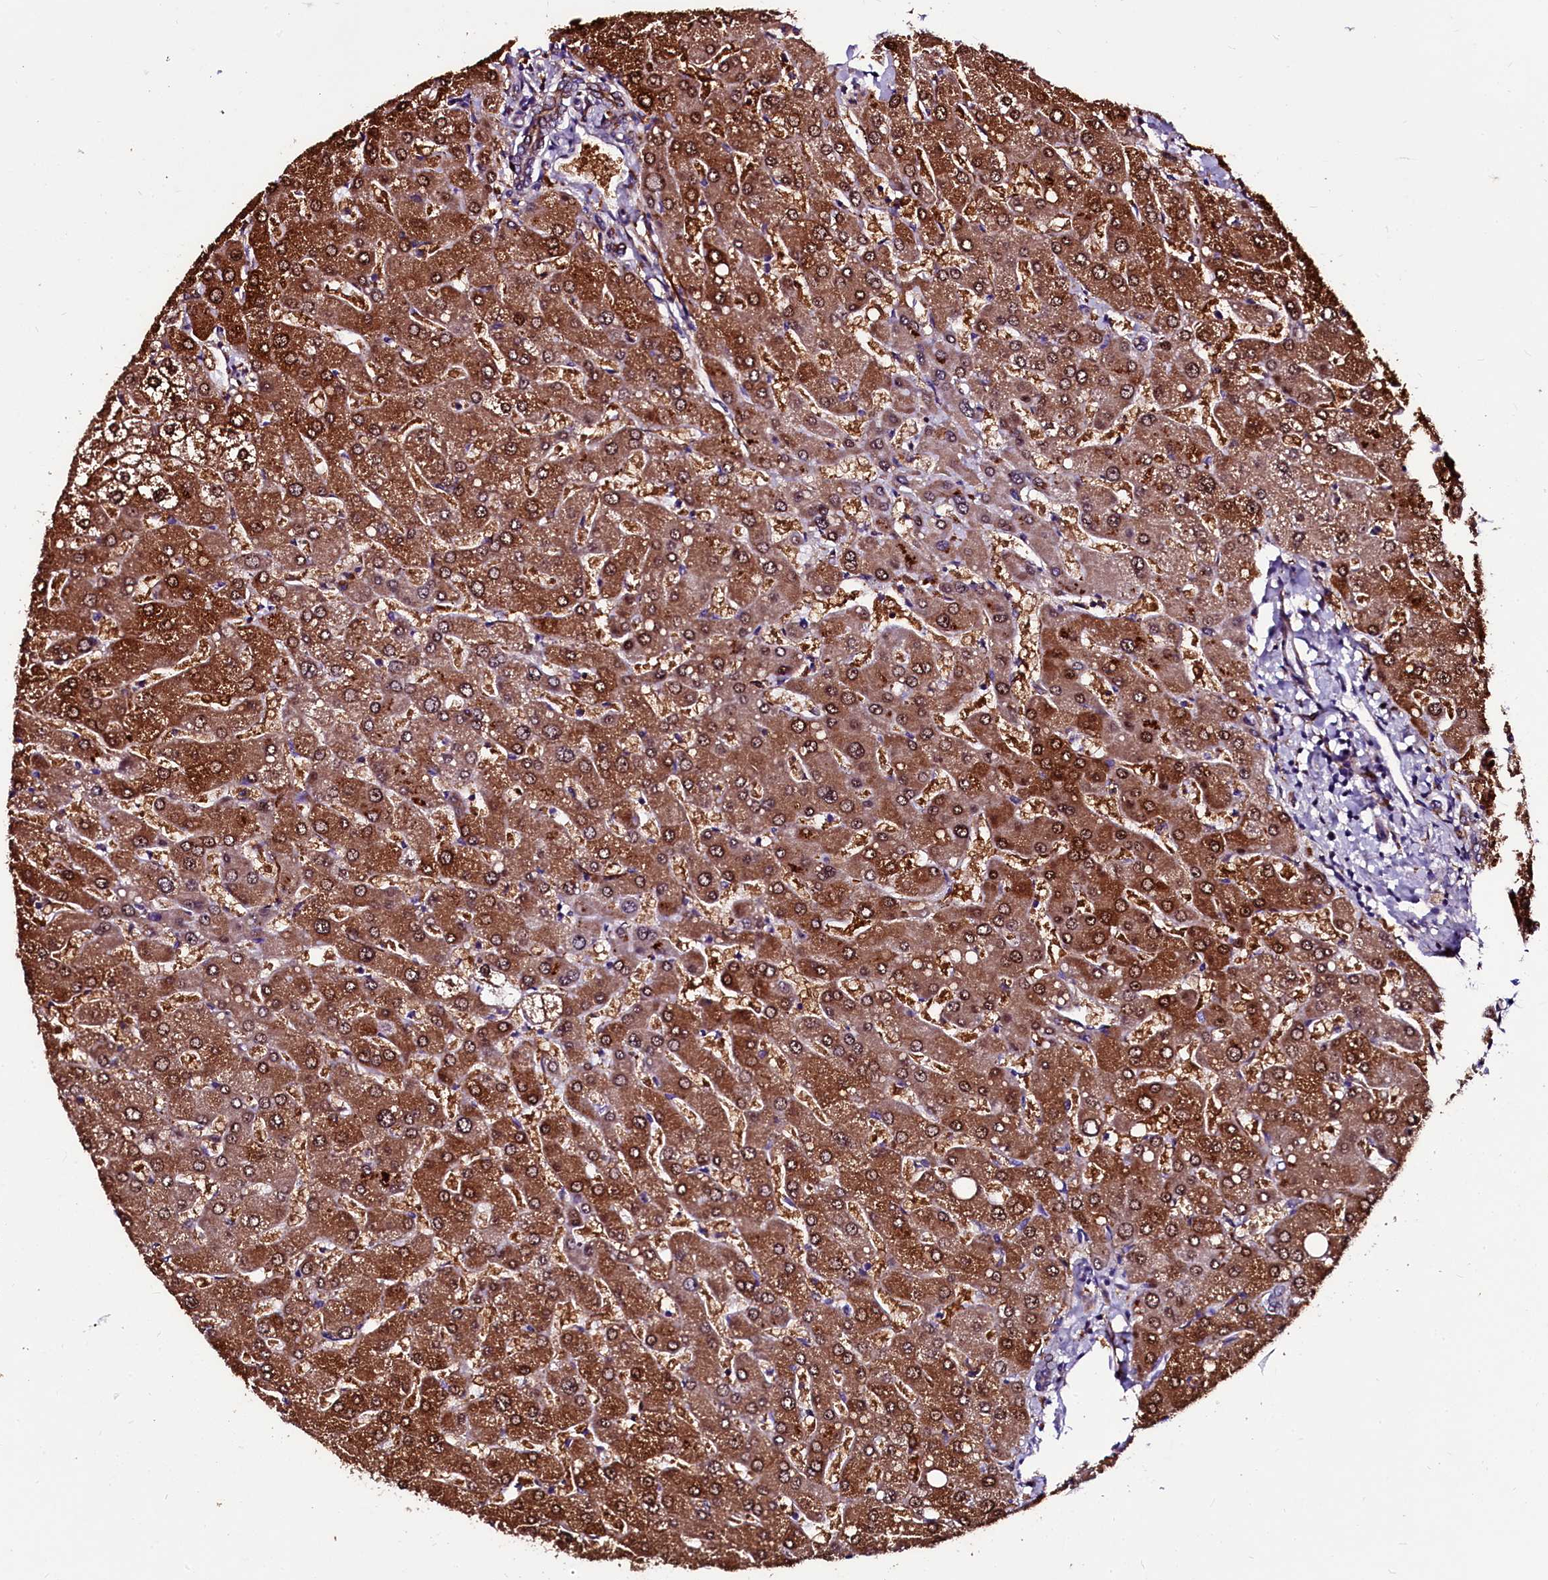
{"staining": {"intensity": "moderate", "quantity": ">75%", "location": "cytoplasmic/membranous"}, "tissue": "liver", "cell_type": "Cholangiocytes", "image_type": "normal", "snomed": [{"axis": "morphology", "description": "Normal tissue, NOS"}, {"axis": "topography", "description": "Liver"}], "caption": "Immunohistochemistry image of normal liver: liver stained using immunohistochemistry (IHC) displays medium levels of moderate protein expression localized specifically in the cytoplasmic/membranous of cholangiocytes, appearing as a cytoplasmic/membranous brown color.", "gene": "N4BP1", "patient": {"sex": "male", "age": 55}}